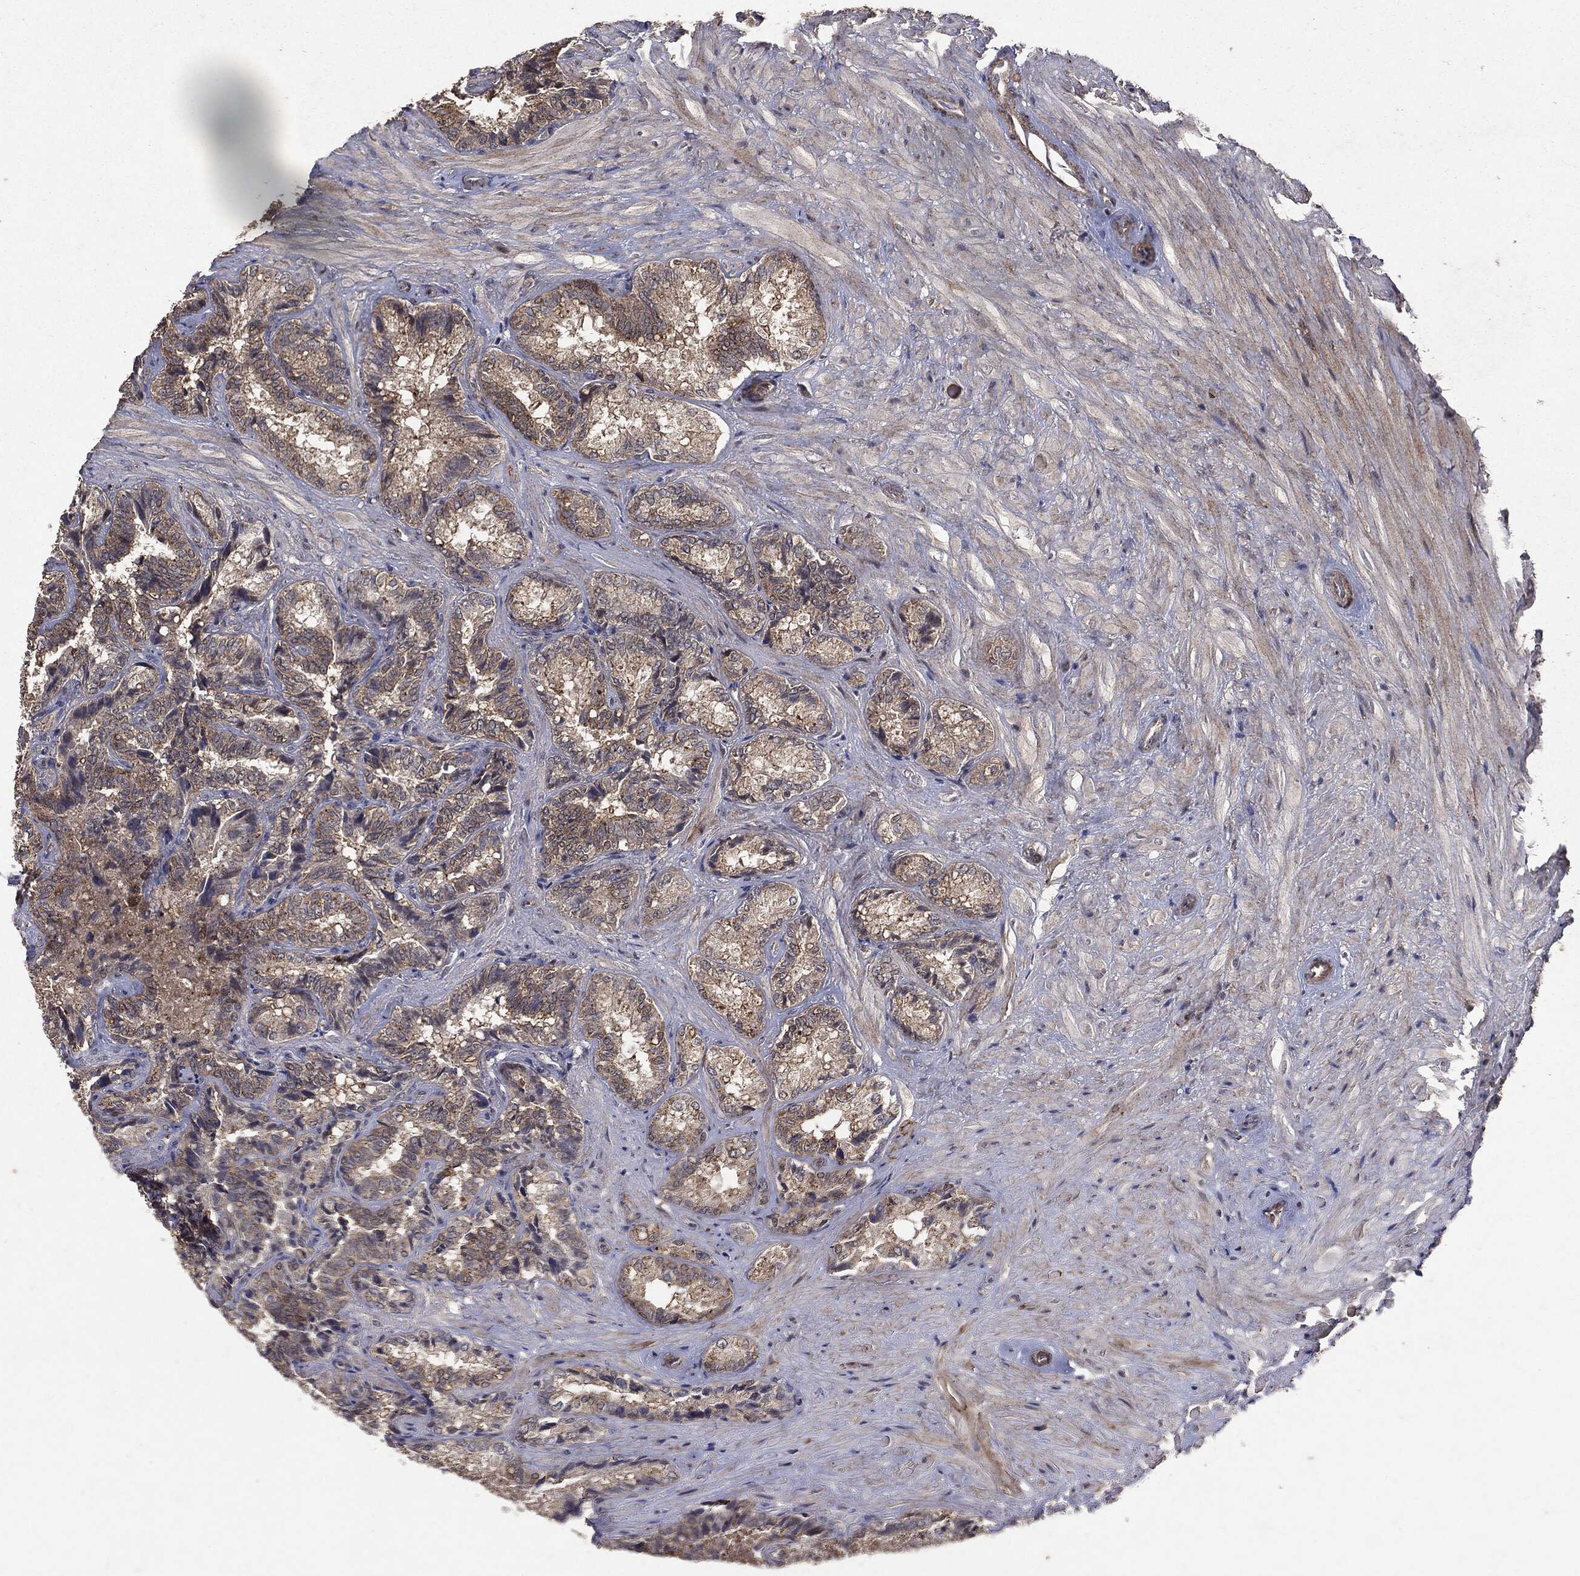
{"staining": {"intensity": "negative", "quantity": "none", "location": "none"}, "tissue": "seminal vesicle", "cell_type": "Glandular cells", "image_type": "normal", "snomed": [{"axis": "morphology", "description": "Normal tissue, NOS"}, {"axis": "topography", "description": "Seminal veicle"}], "caption": "Normal seminal vesicle was stained to show a protein in brown. There is no significant staining in glandular cells. (Stains: DAB (3,3'-diaminobenzidine) immunohistochemistry with hematoxylin counter stain, Microscopy: brightfield microscopy at high magnification).", "gene": "PTEN", "patient": {"sex": "male", "age": 68}}